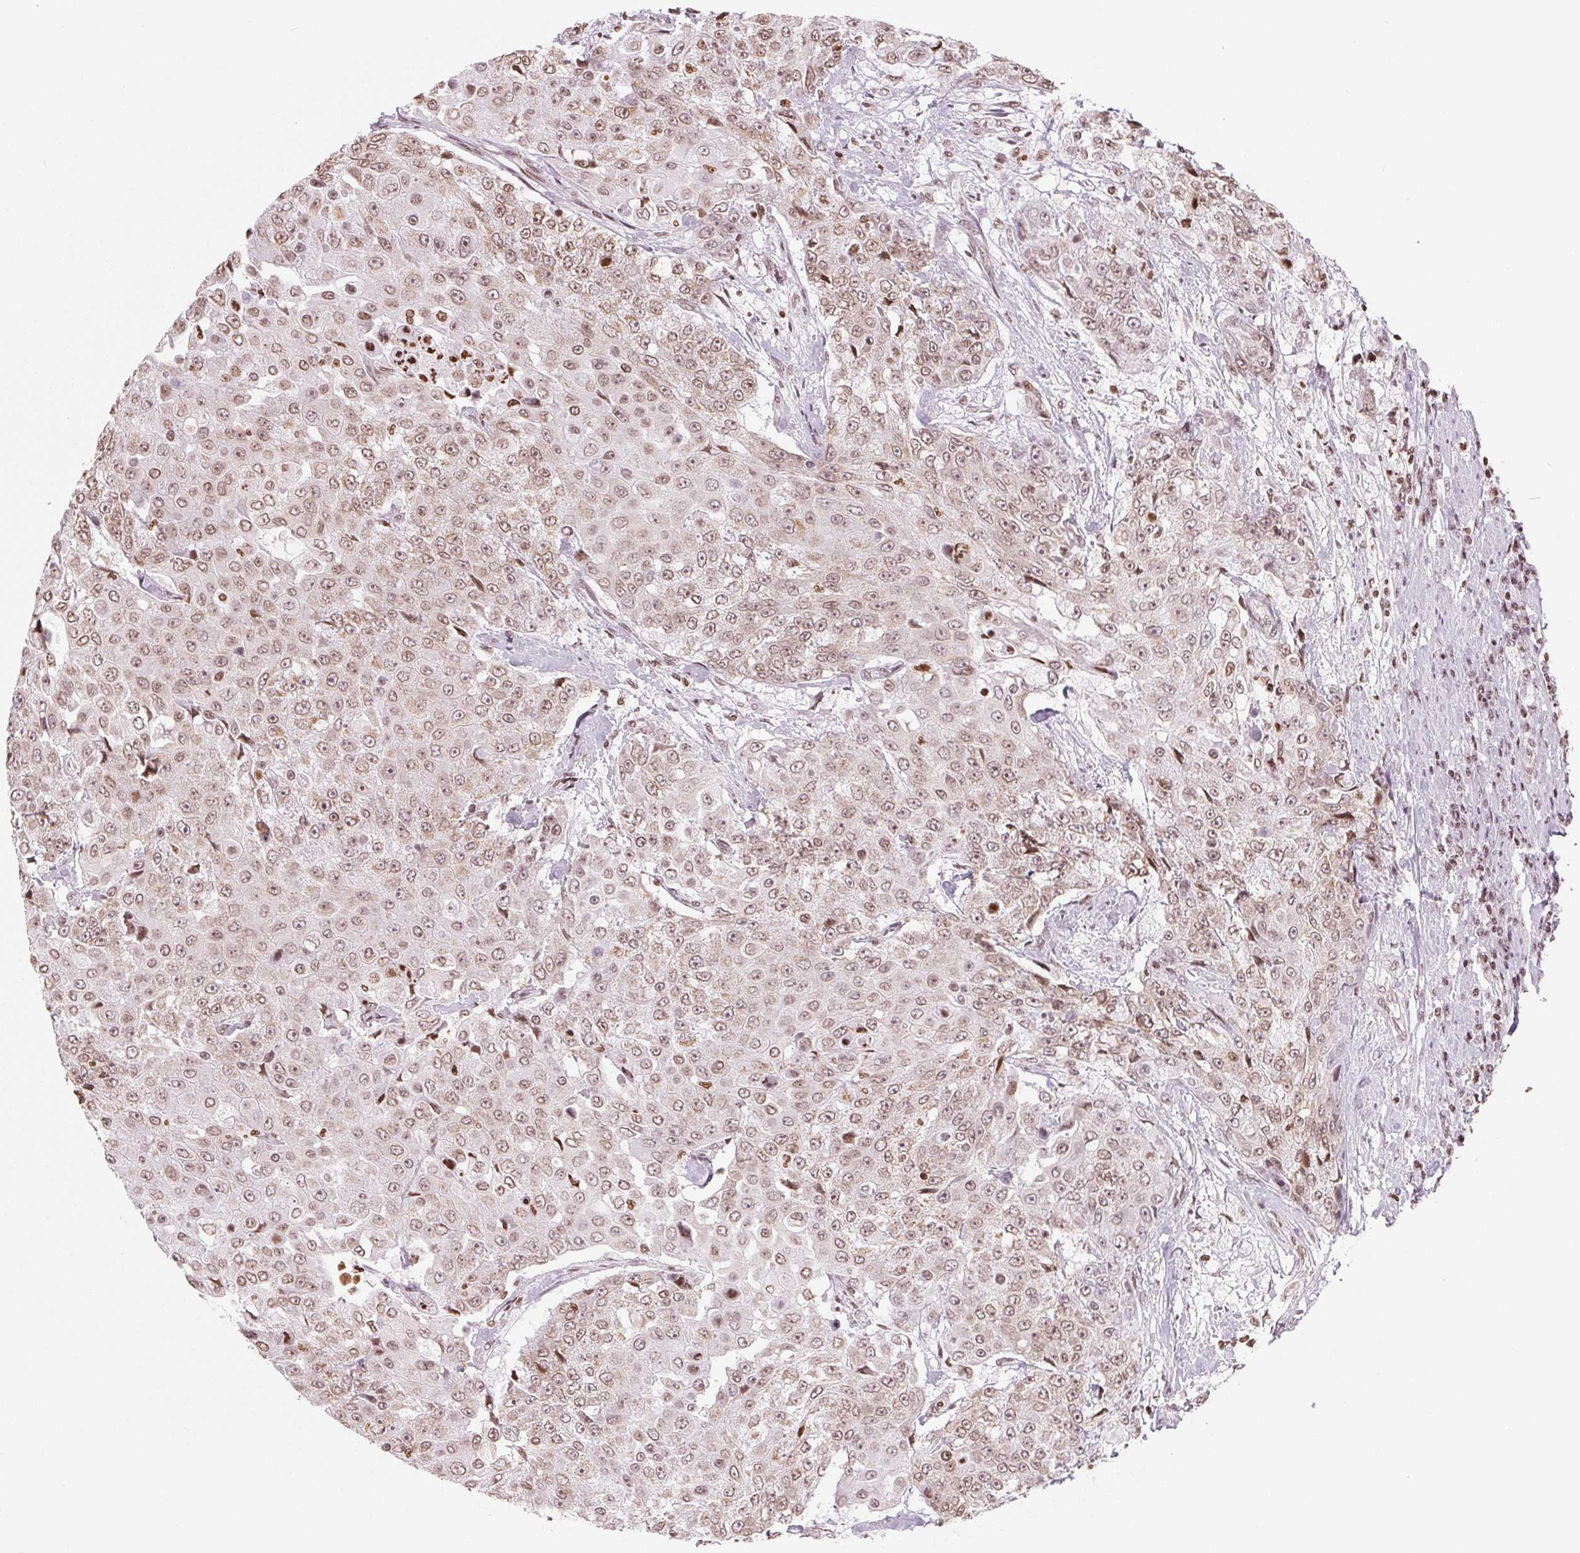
{"staining": {"intensity": "moderate", "quantity": ">75%", "location": "cytoplasmic/membranous,nuclear"}, "tissue": "urothelial cancer", "cell_type": "Tumor cells", "image_type": "cancer", "snomed": [{"axis": "morphology", "description": "Urothelial carcinoma, High grade"}, {"axis": "topography", "description": "Urinary bladder"}], "caption": "Immunohistochemistry of human high-grade urothelial carcinoma shows medium levels of moderate cytoplasmic/membranous and nuclear staining in approximately >75% of tumor cells.", "gene": "SMIM12", "patient": {"sex": "female", "age": 63}}